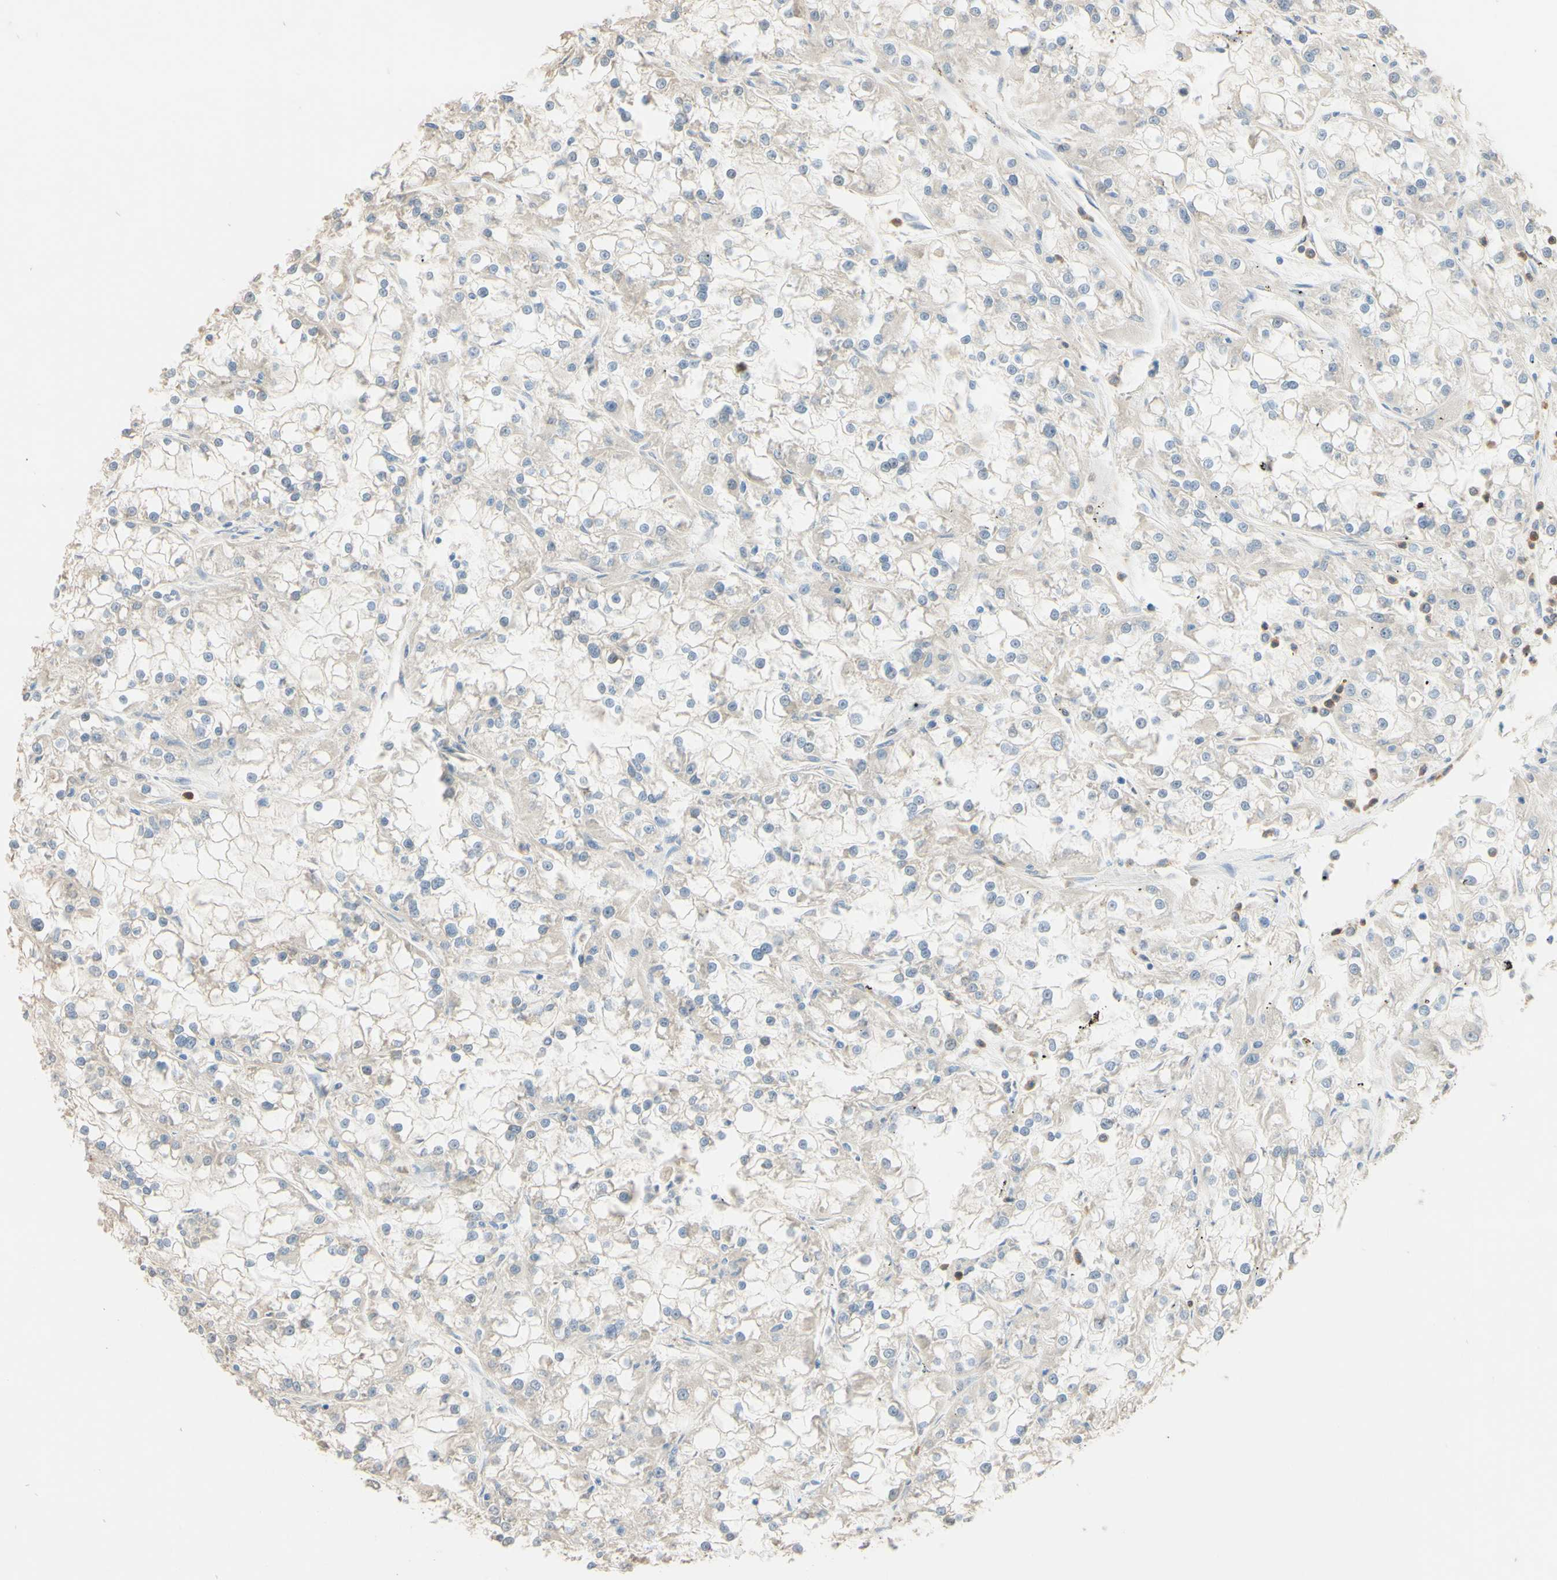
{"staining": {"intensity": "negative", "quantity": "none", "location": "none"}, "tissue": "renal cancer", "cell_type": "Tumor cells", "image_type": "cancer", "snomed": [{"axis": "morphology", "description": "Adenocarcinoma, NOS"}, {"axis": "topography", "description": "Kidney"}], "caption": "A high-resolution photomicrograph shows immunohistochemistry (IHC) staining of renal cancer, which demonstrates no significant positivity in tumor cells.", "gene": "SMIM19", "patient": {"sex": "female", "age": 52}}